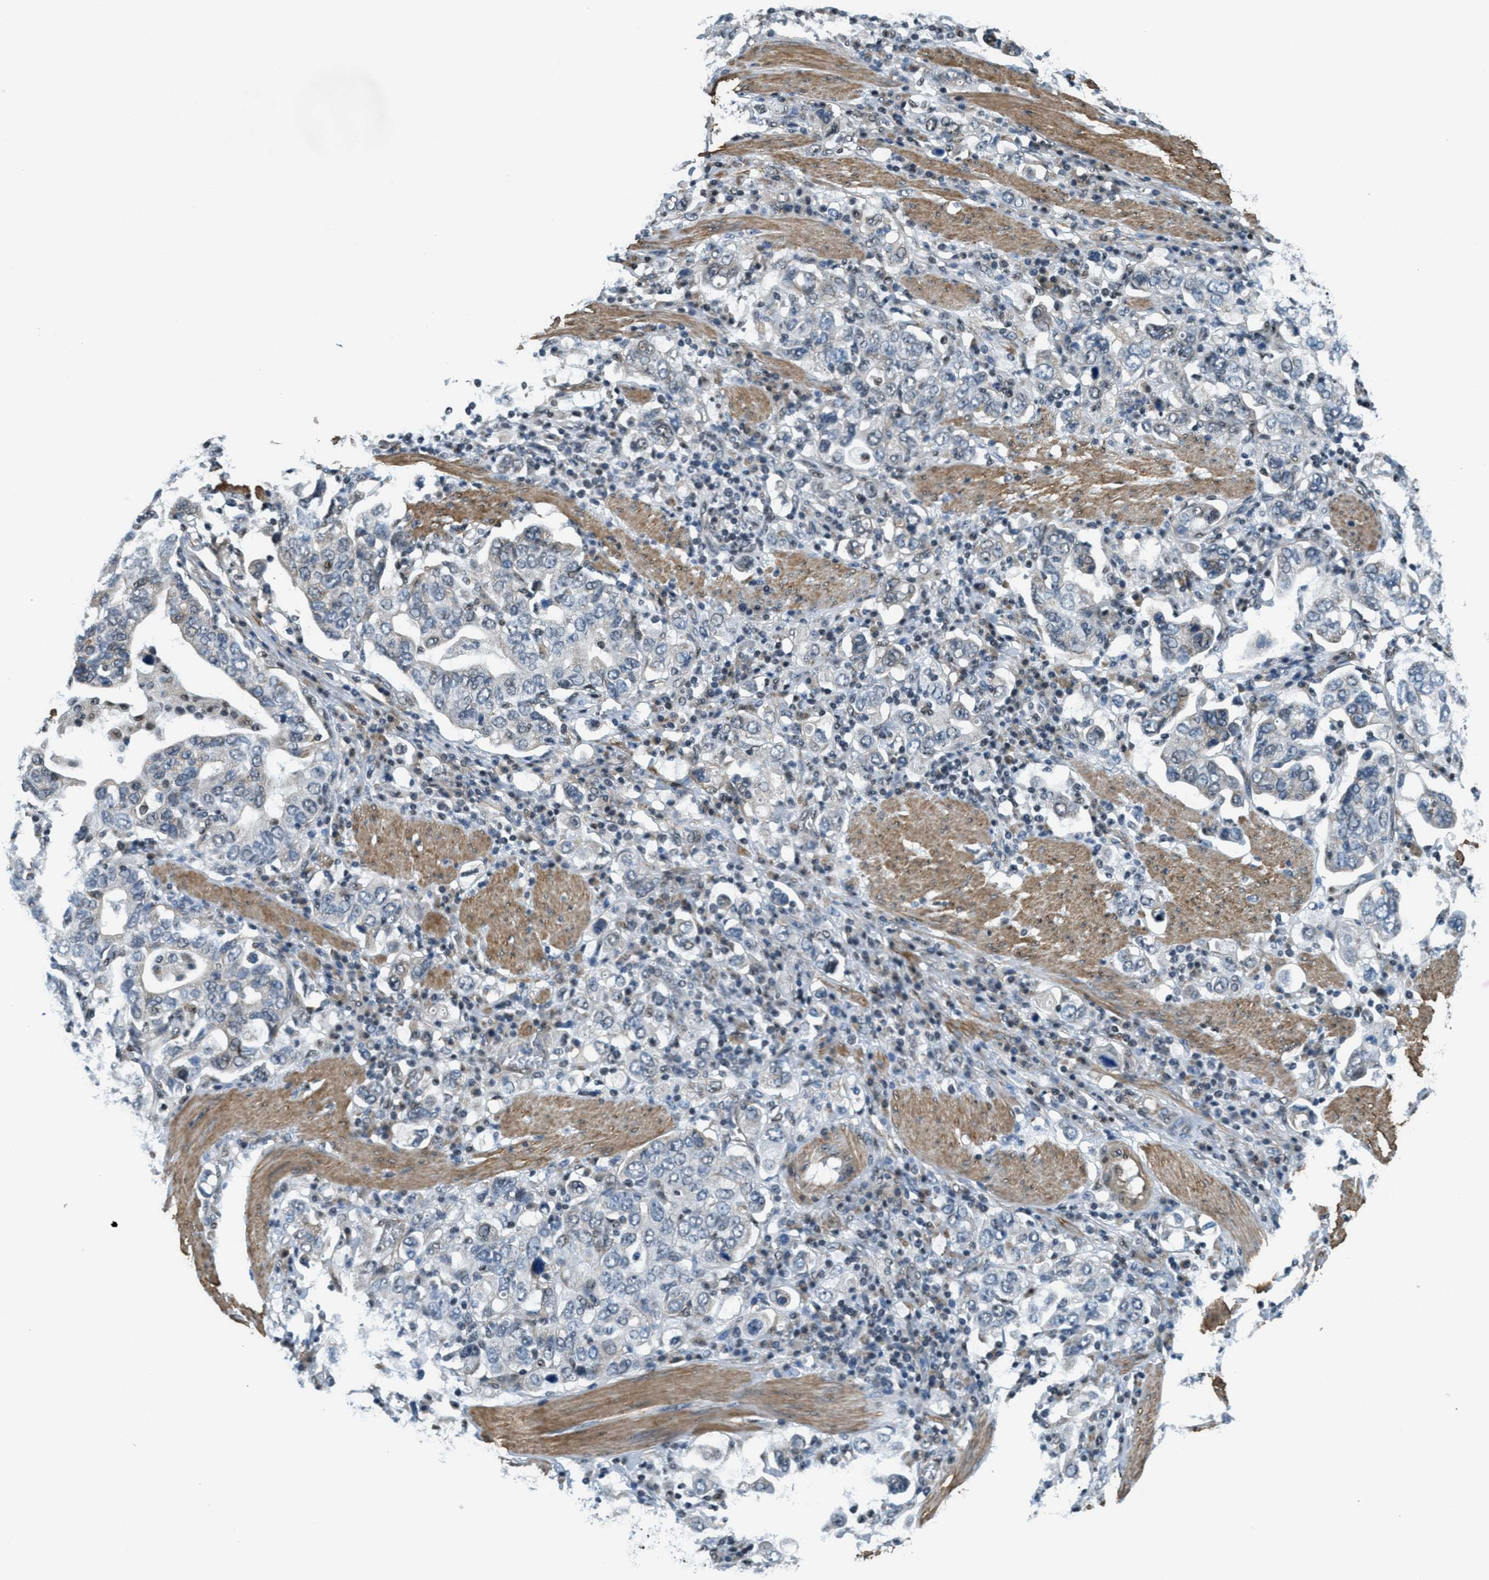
{"staining": {"intensity": "negative", "quantity": "none", "location": "none"}, "tissue": "stomach cancer", "cell_type": "Tumor cells", "image_type": "cancer", "snomed": [{"axis": "morphology", "description": "Adenocarcinoma, NOS"}, {"axis": "topography", "description": "Stomach, upper"}], "caption": "A histopathology image of human stomach adenocarcinoma is negative for staining in tumor cells.", "gene": "CFAP36", "patient": {"sex": "male", "age": 62}}